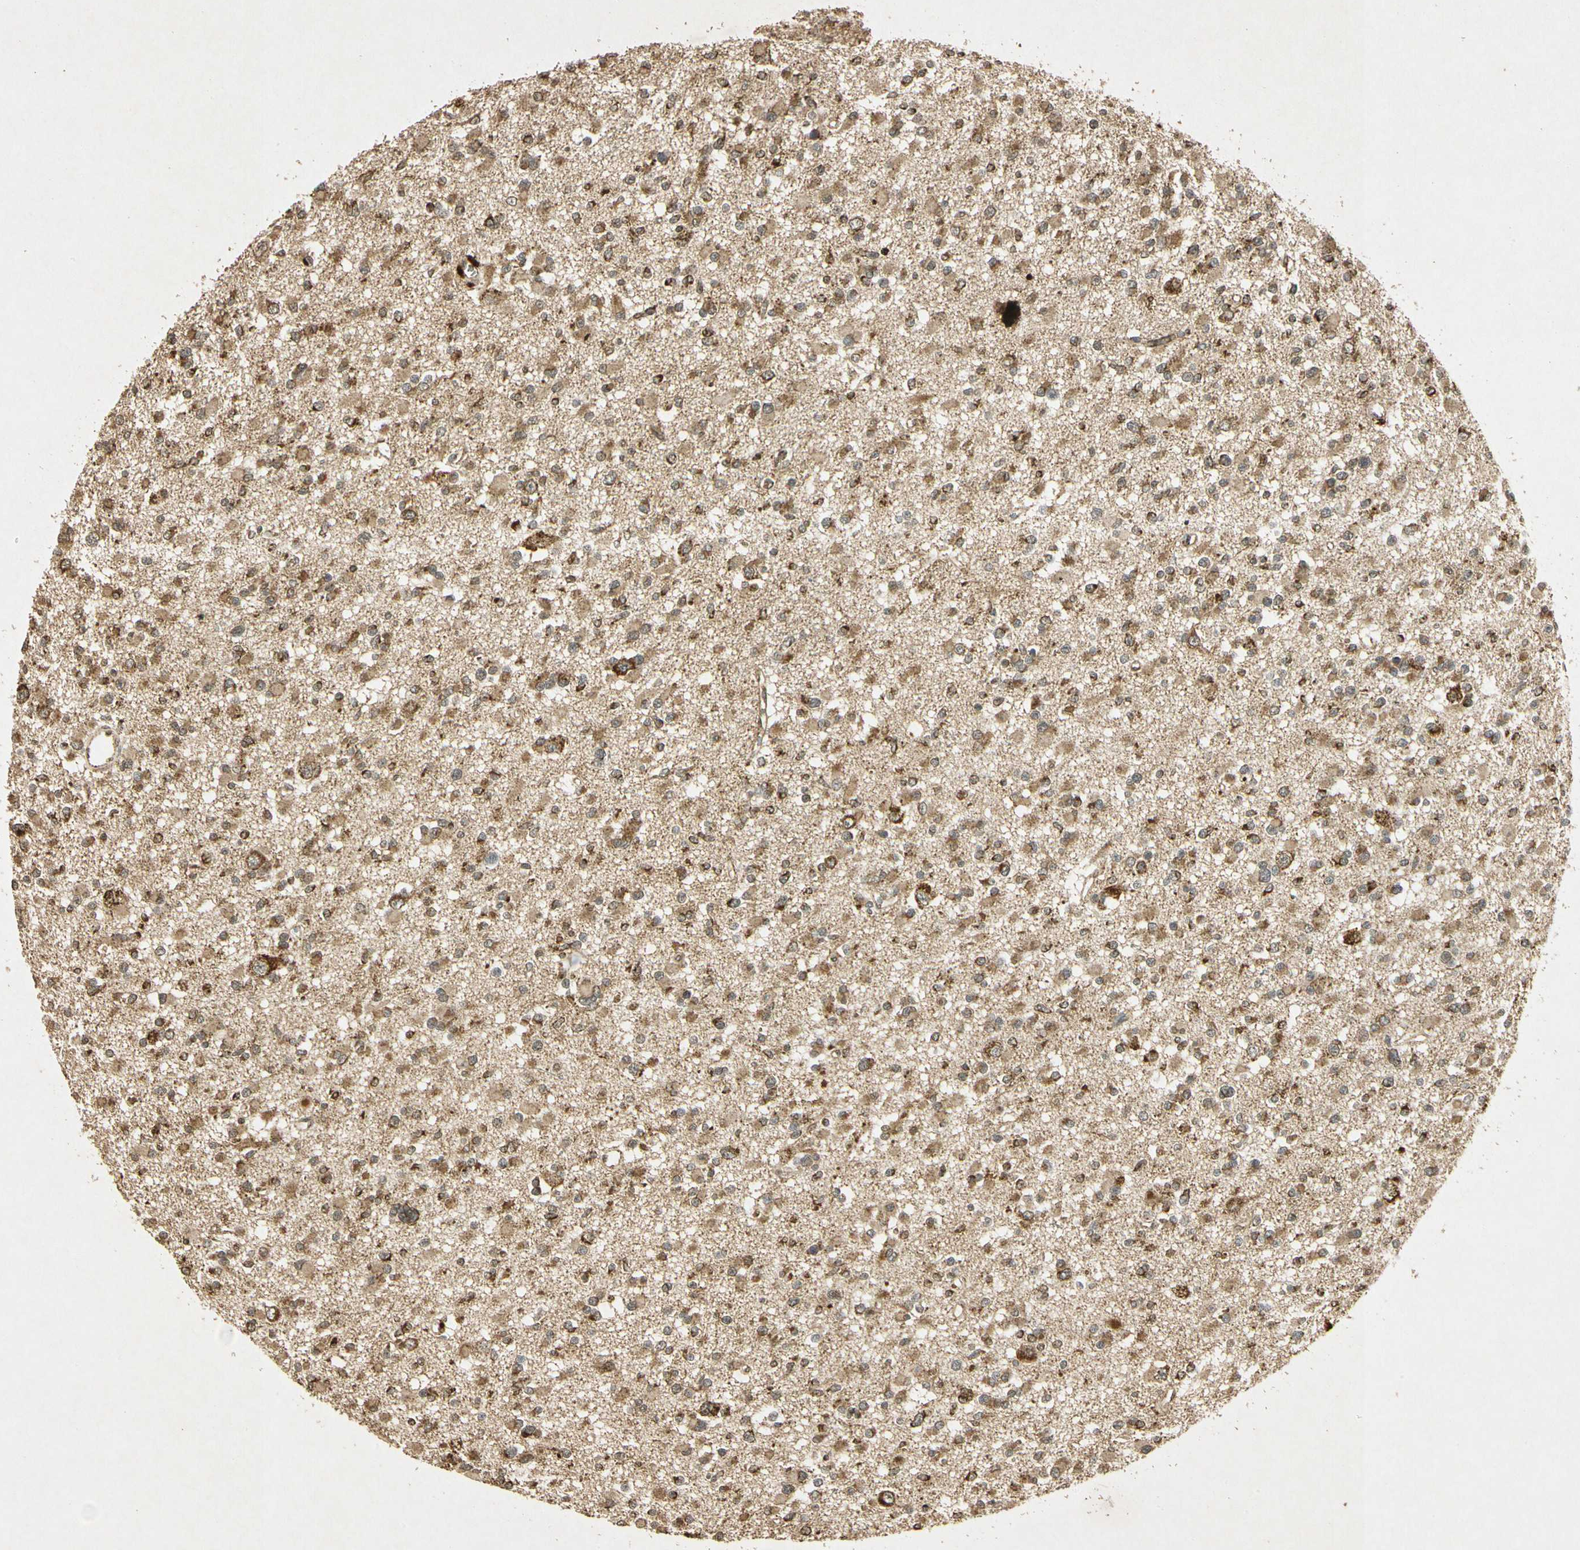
{"staining": {"intensity": "moderate", "quantity": ">75%", "location": "cytoplasmic/membranous"}, "tissue": "glioma", "cell_type": "Tumor cells", "image_type": "cancer", "snomed": [{"axis": "morphology", "description": "Glioma, malignant, Low grade"}, {"axis": "topography", "description": "Brain"}], "caption": "Protein analysis of malignant low-grade glioma tissue shows moderate cytoplasmic/membranous staining in approximately >75% of tumor cells. (DAB = brown stain, brightfield microscopy at high magnification).", "gene": "PRDX3", "patient": {"sex": "female", "age": 22}}